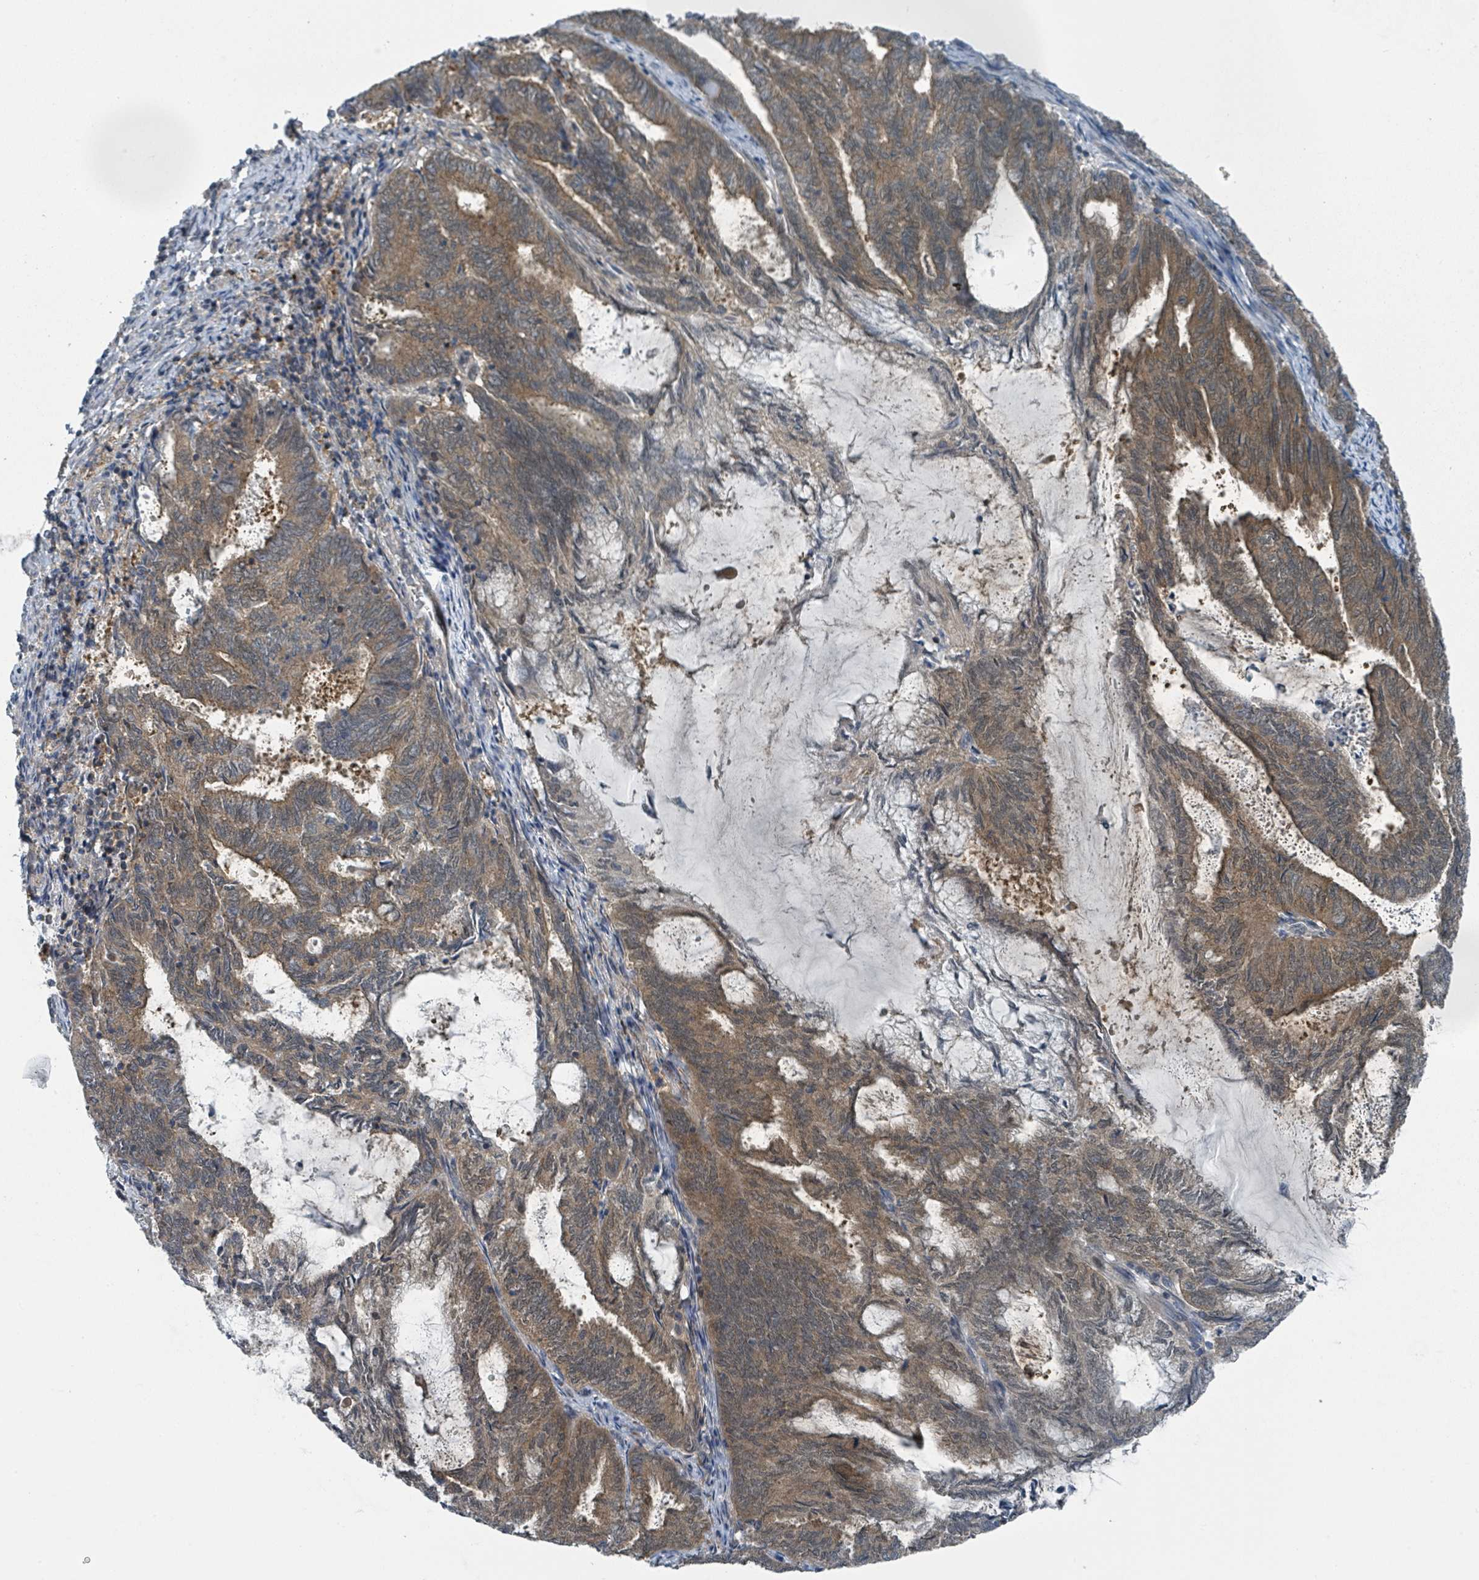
{"staining": {"intensity": "moderate", "quantity": ">75%", "location": "cytoplasmic/membranous"}, "tissue": "endometrial cancer", "cell_type": "Tumor cells", "image_type": "cancer", "snomed": [{"axis": "morphology", "description": "Adenocarcinoma, NOS"}, {"axis": "topography", "description": "Endometrium"}], "caption": "Moderate cytoplasmic/membranous positivity for a protein is present in approximately >75% of tumor cells of endometrial cancer (adenocarcinoma) using immunohistochemistry.", "gene": "GOLGA7", "patient": {"sex": "female", "age": 80}}